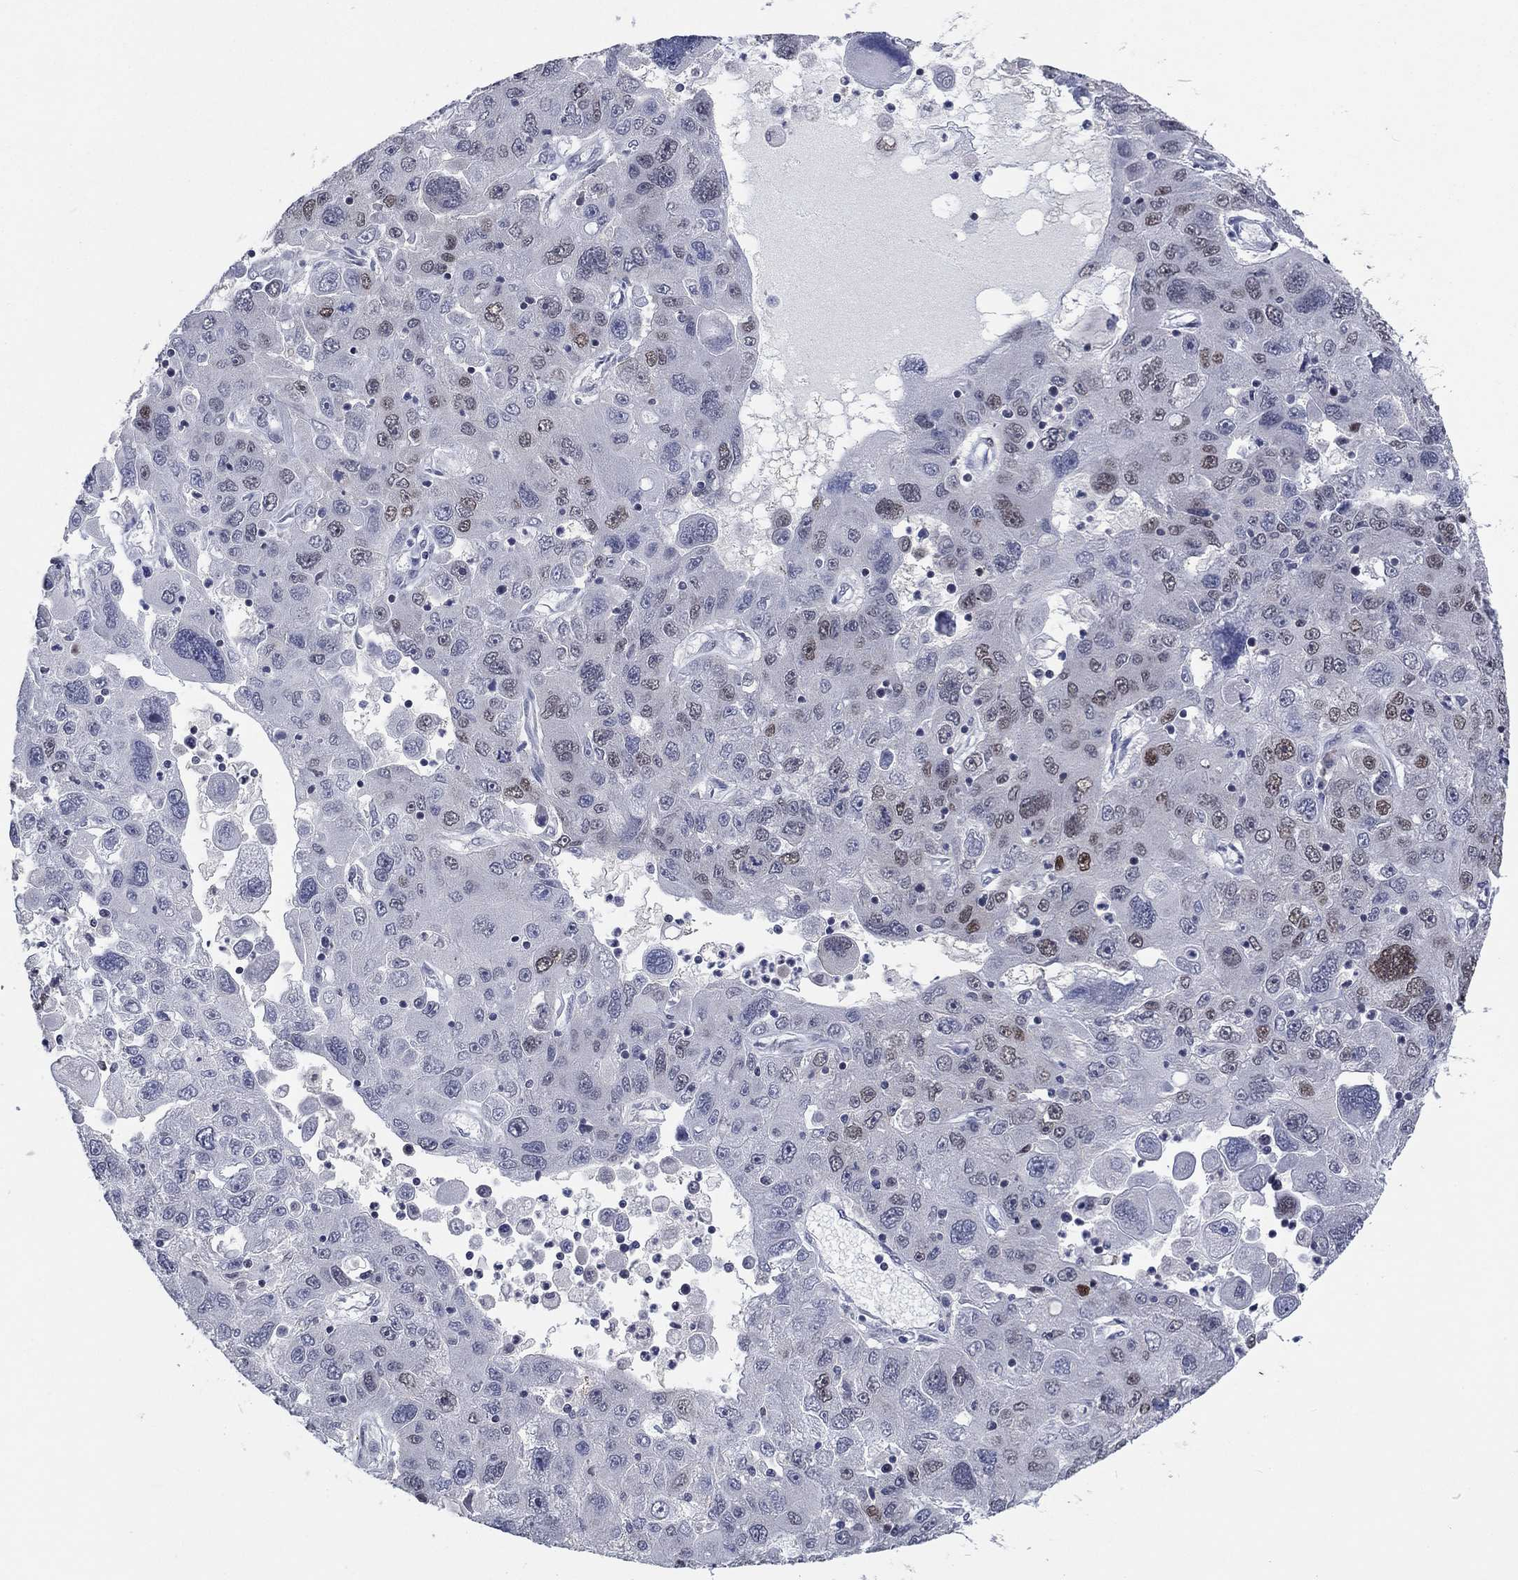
{"staining": {"intensity": "weak", "quantity": "<25%", "location": "nuclear"}, "tissue": "stomach cancer", "cell_type": "Tumor cells", "image_type": "cancer", "snomed": [{"axis": "morphology", "description": "Adenocarcinoma, NOS"}, {"axis": "topography", "description": "Stomach"}], "caption": "DAB immunohistochemical staining of adenocarcinoma (stomach) exhibits no significant staining in tumor cells. Brightfield microscopy of IHC stained with DAB (3,3'-diaminobenzidine) (brown) and hematoxylin (blue), captured at high magnification.", "gene": "HCFC1", "patient": {"sex": "male", "age": 56}}